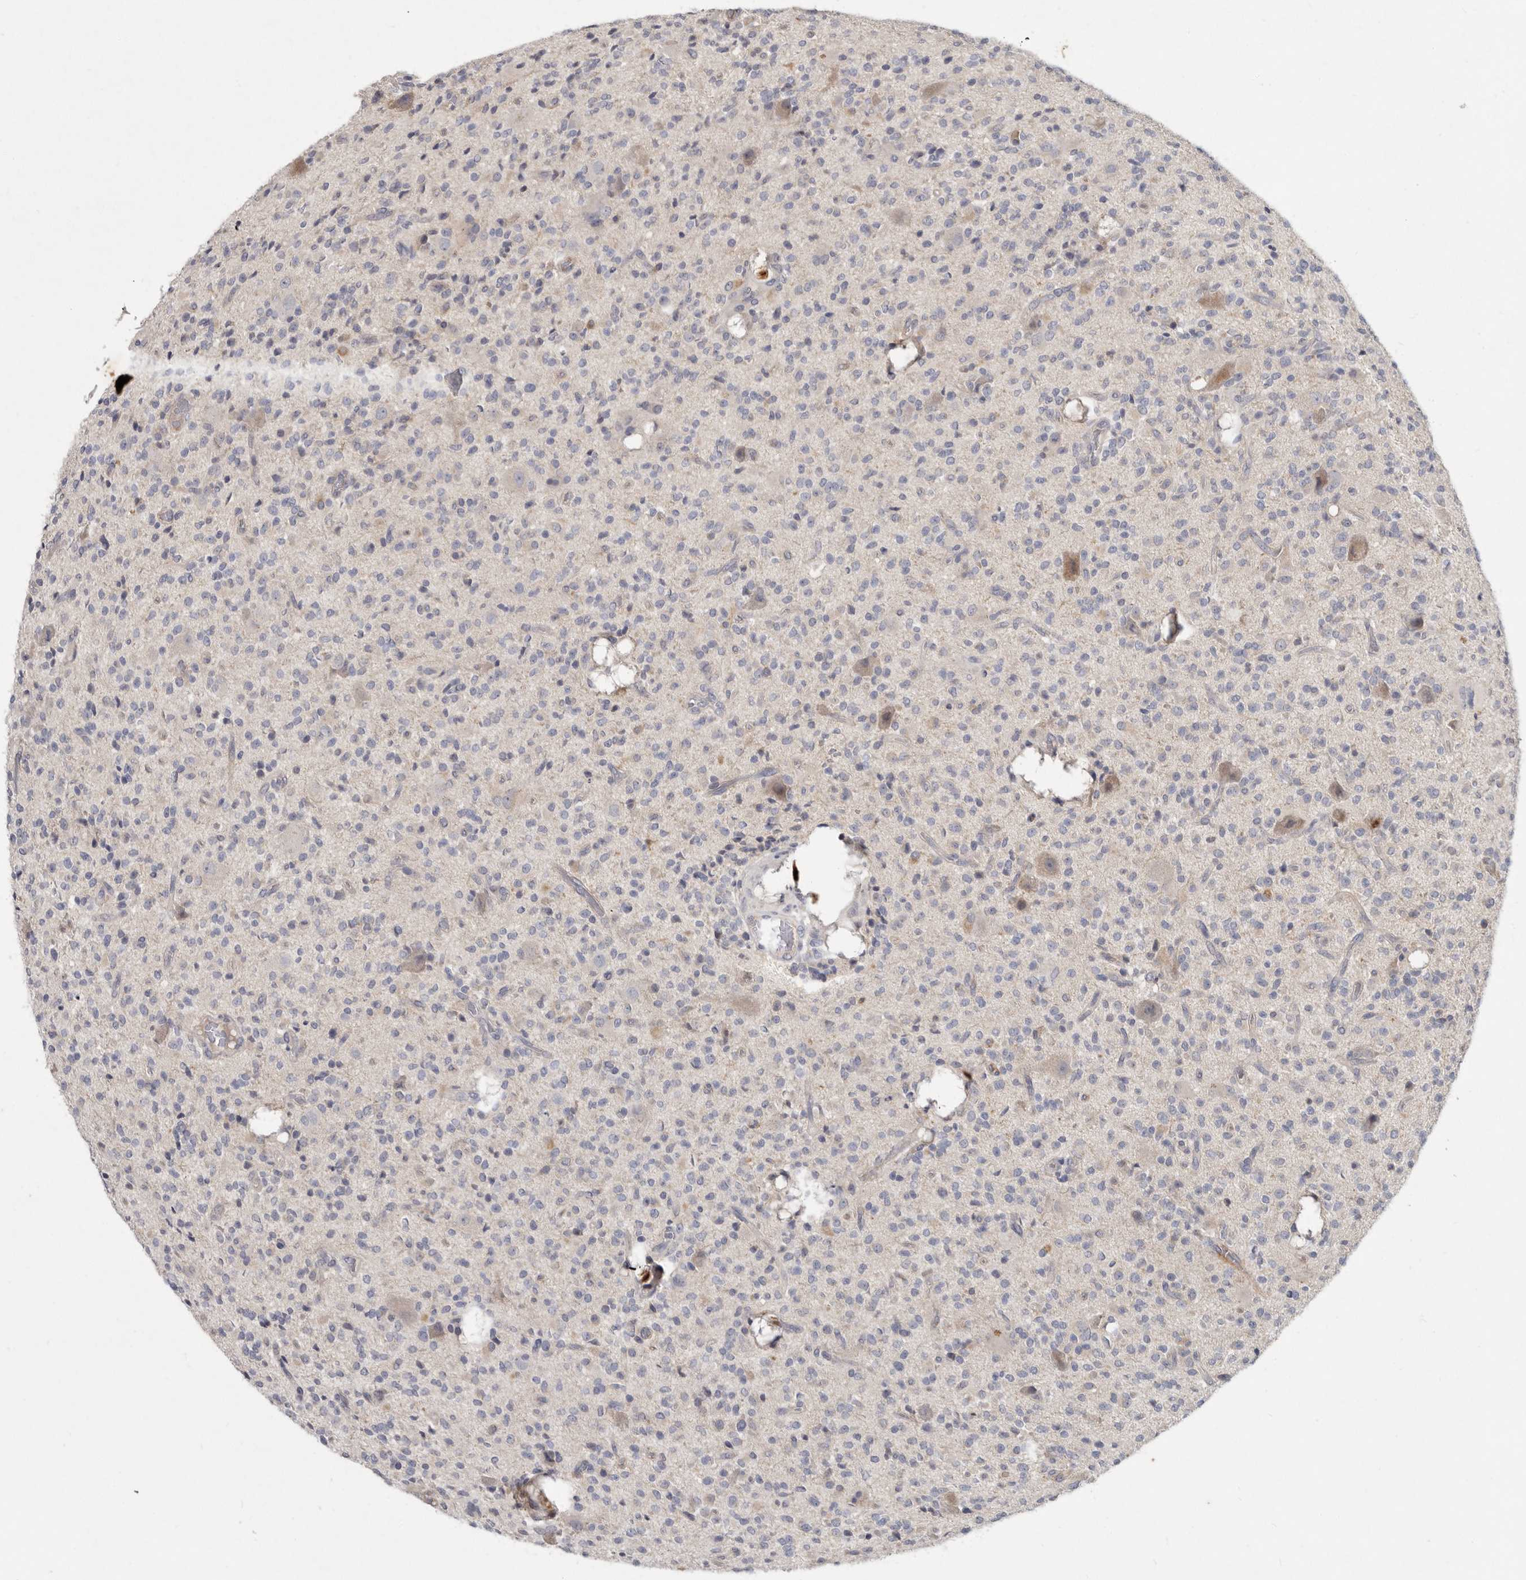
{"staining": {"intensity": "negative", "quantity": "none", "location": "none"}, "tissue": "glioma", "cell_type": "Tumor cells", "image_type": "cancer", "snomed": [{"axis": "morphology", "description": "Glioma, malignant, High grade"}, {"axis": "topography", "description": "Brain"}], "caption": "The image reveals no significant expression in tumor cells of malignant glioma (high-grade).", "gene": "SLC22A1", "patient": {"sex": "male", "age": 34}}